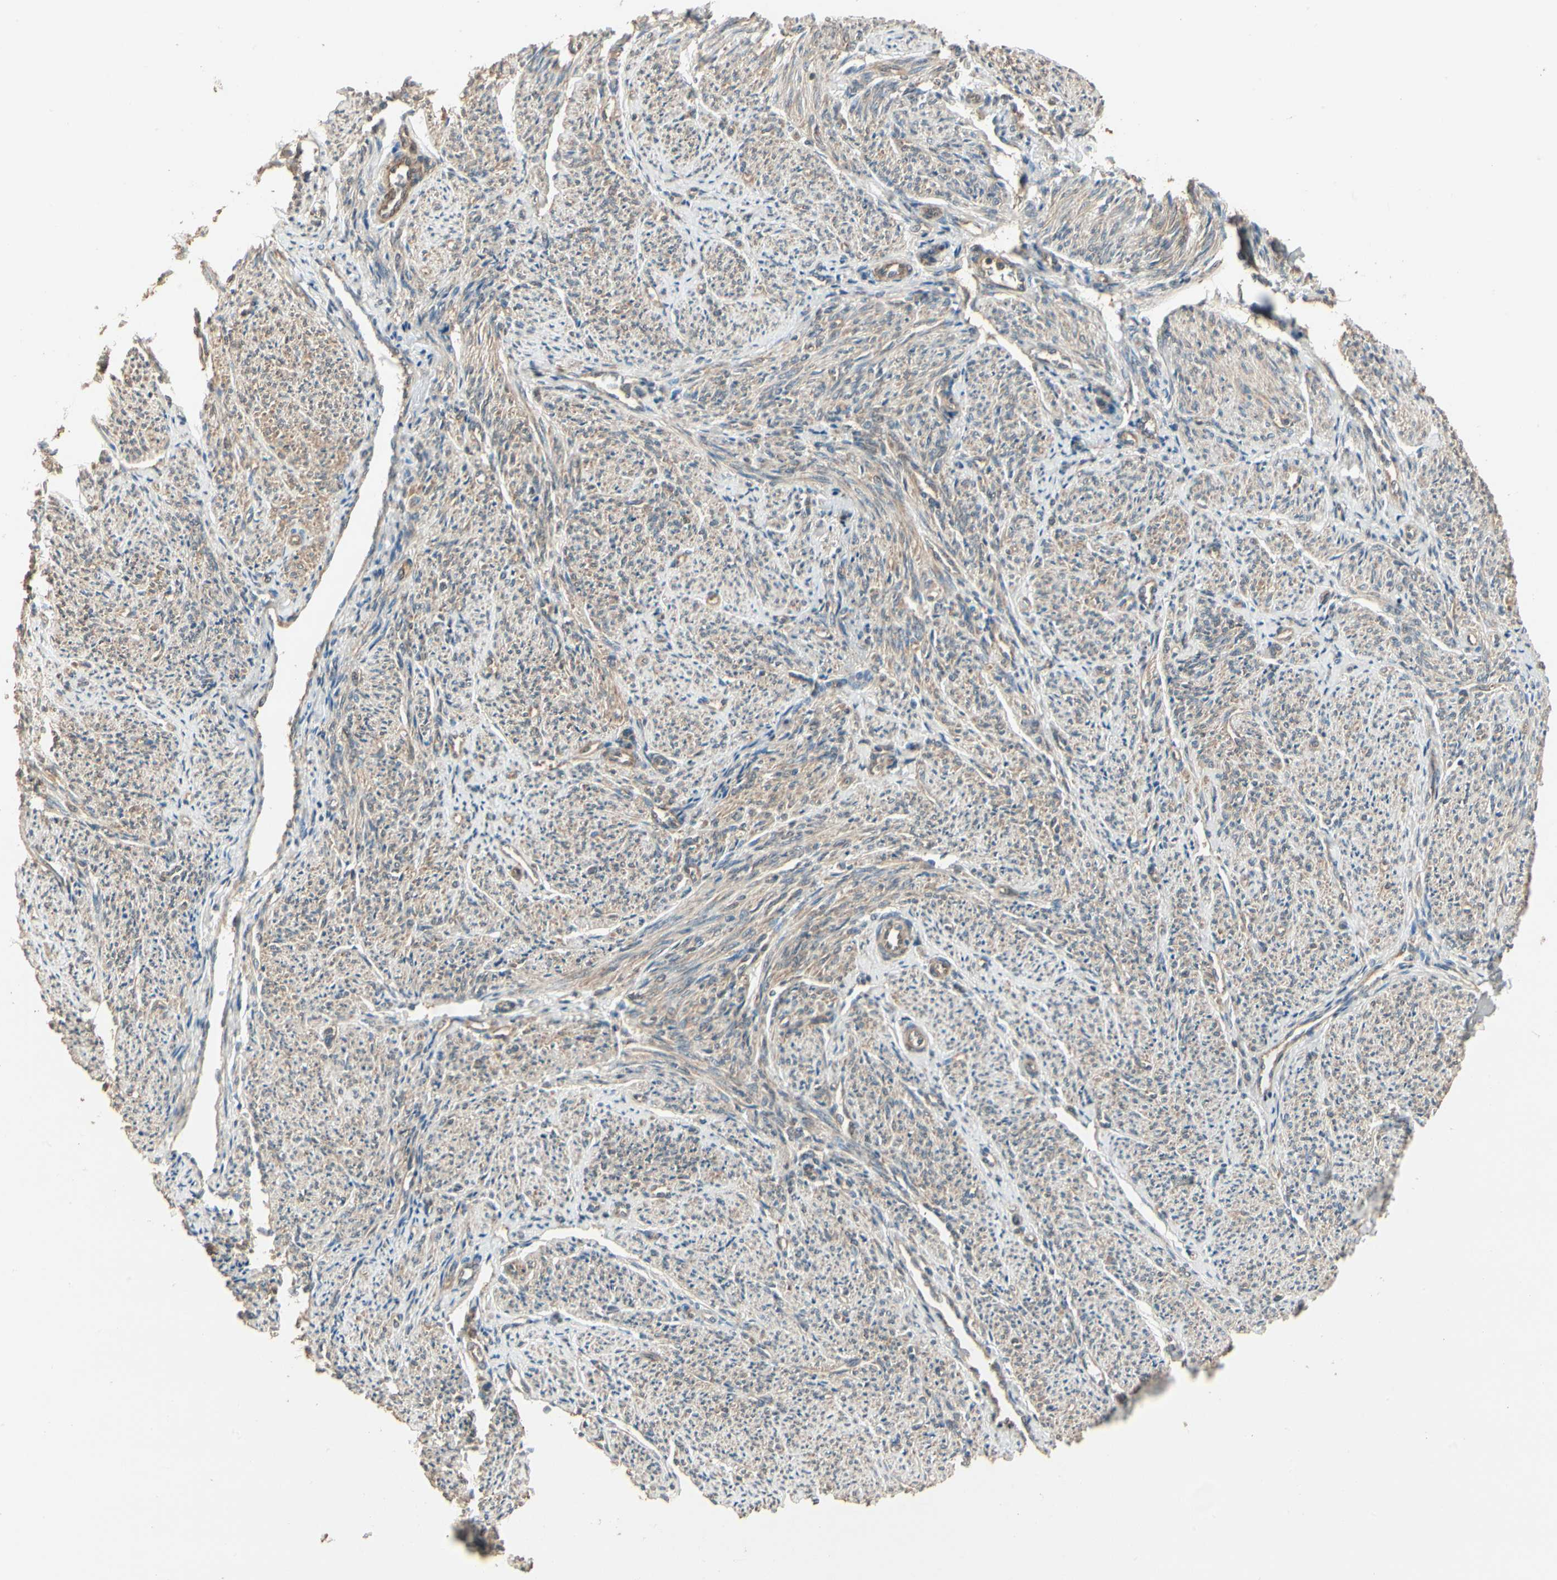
{"staining": {"intensity": "weak", "quantity": ">75%", "location": "cytoplasmic/membranous"}, "tissue": "smooth muscle", "cell_type": "Smooth muscle cells", "image_type": "normal", "snomed": [{"axis": "morphology", "description": "Normal tissue, NOS"}, {"axis": "topography", "description": "Smooth muscle"}], "caption": "A micrograph of human smooth muscle stained for a protein exhibits weak cytoplasmic/membranous brown staining in smooth muscle cells.", "gene": "CCT7", "patient": {"sex": "female", "age": 65}}